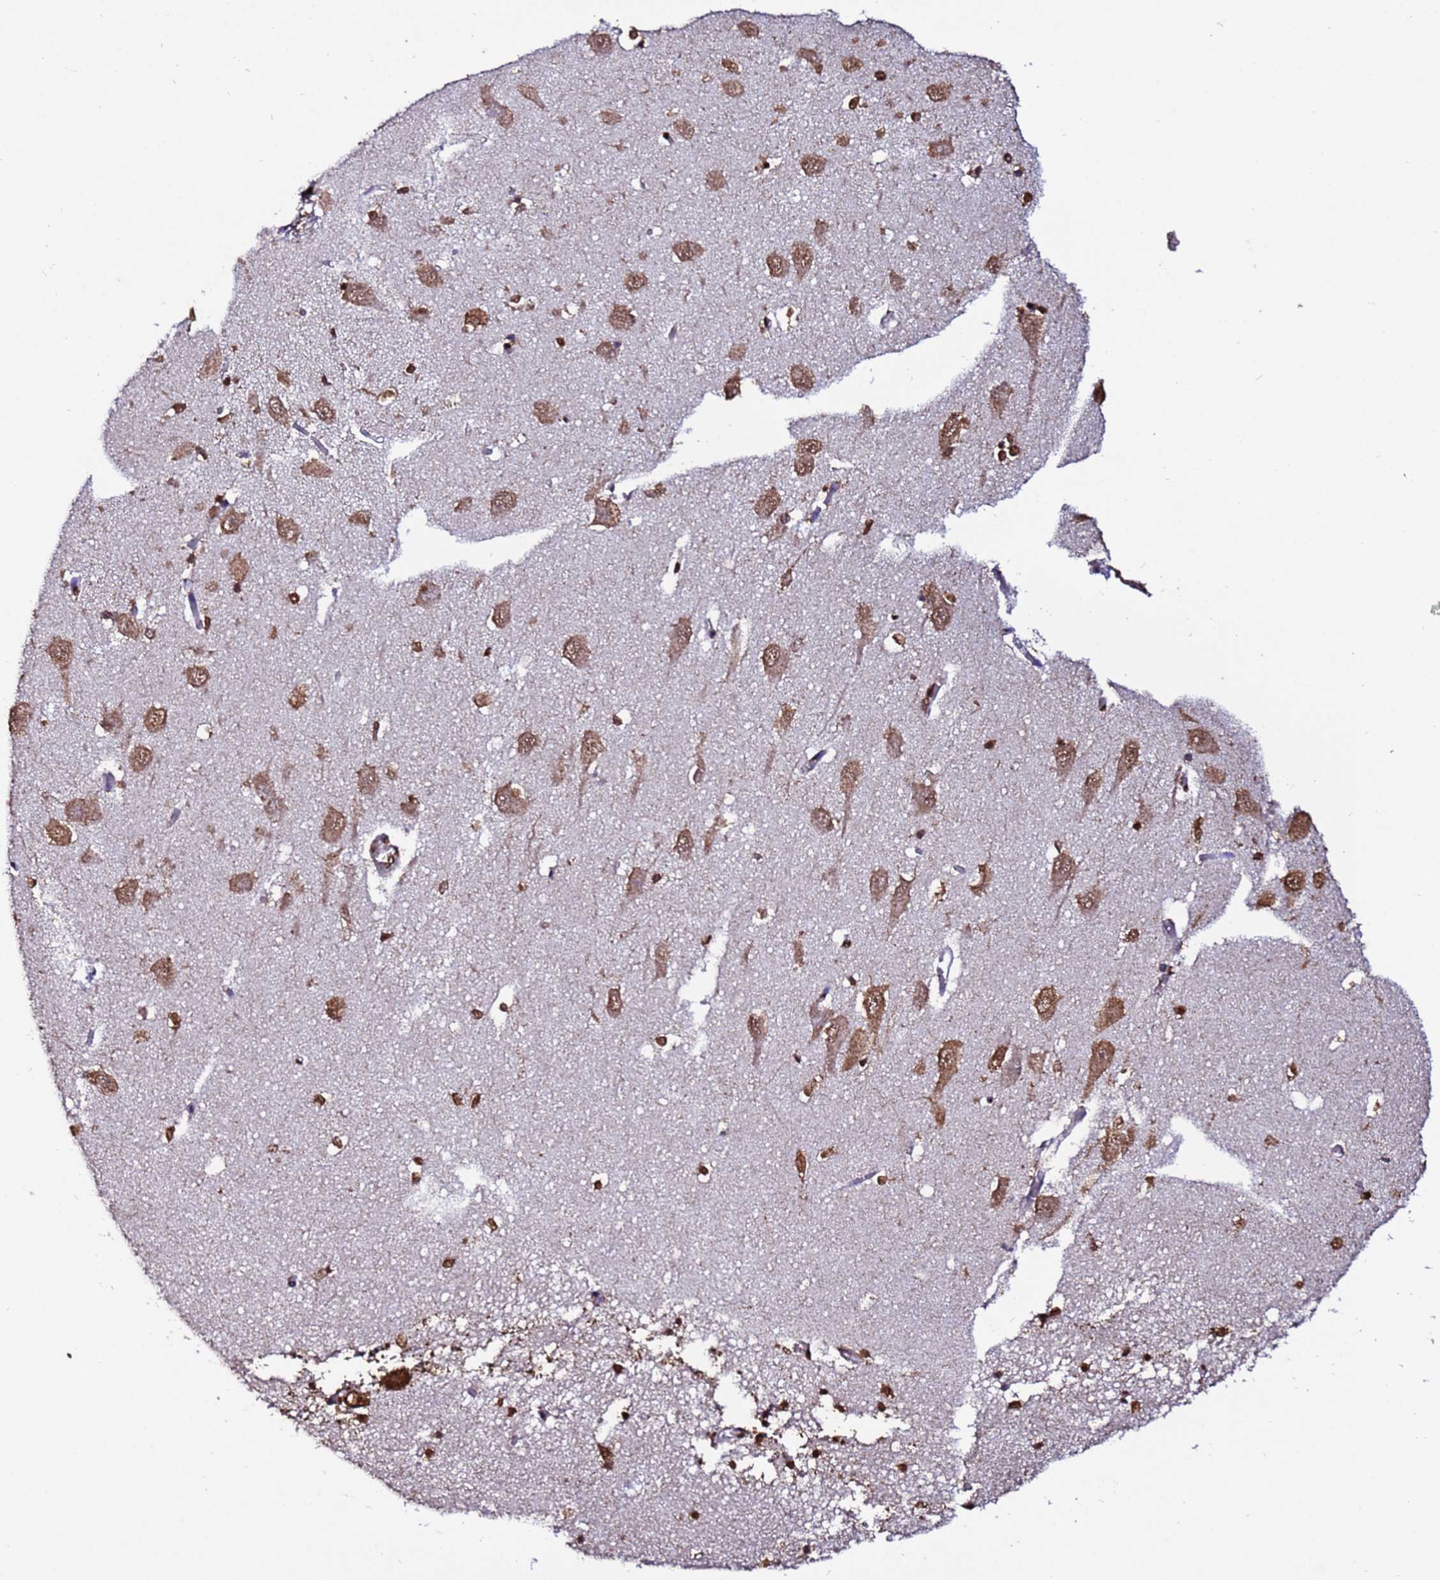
{"staining": {"intensity": "moderate", "quantity": "25%-75%", "location": "cytoplasmic/membranous,nuclear"}, "tissue": "hippocampus", "cell_type": "Glial cells", "image_type": "normal", "snomed": [{"axis": "morphology", "description": "Normal tissue, NOS"}, {"axis": "topography", "description": "Hippocampus"}], "caption": "A high-resolution micrograph shows immunohistochemistry staining of unremarkable hippocampus, which reveals moderate cytoplasmic/membranous,nuclear staining in about 25%-75% of glial cells.", "gene": "TRIP6", "patient": {"sex": "male", "age": 70}}